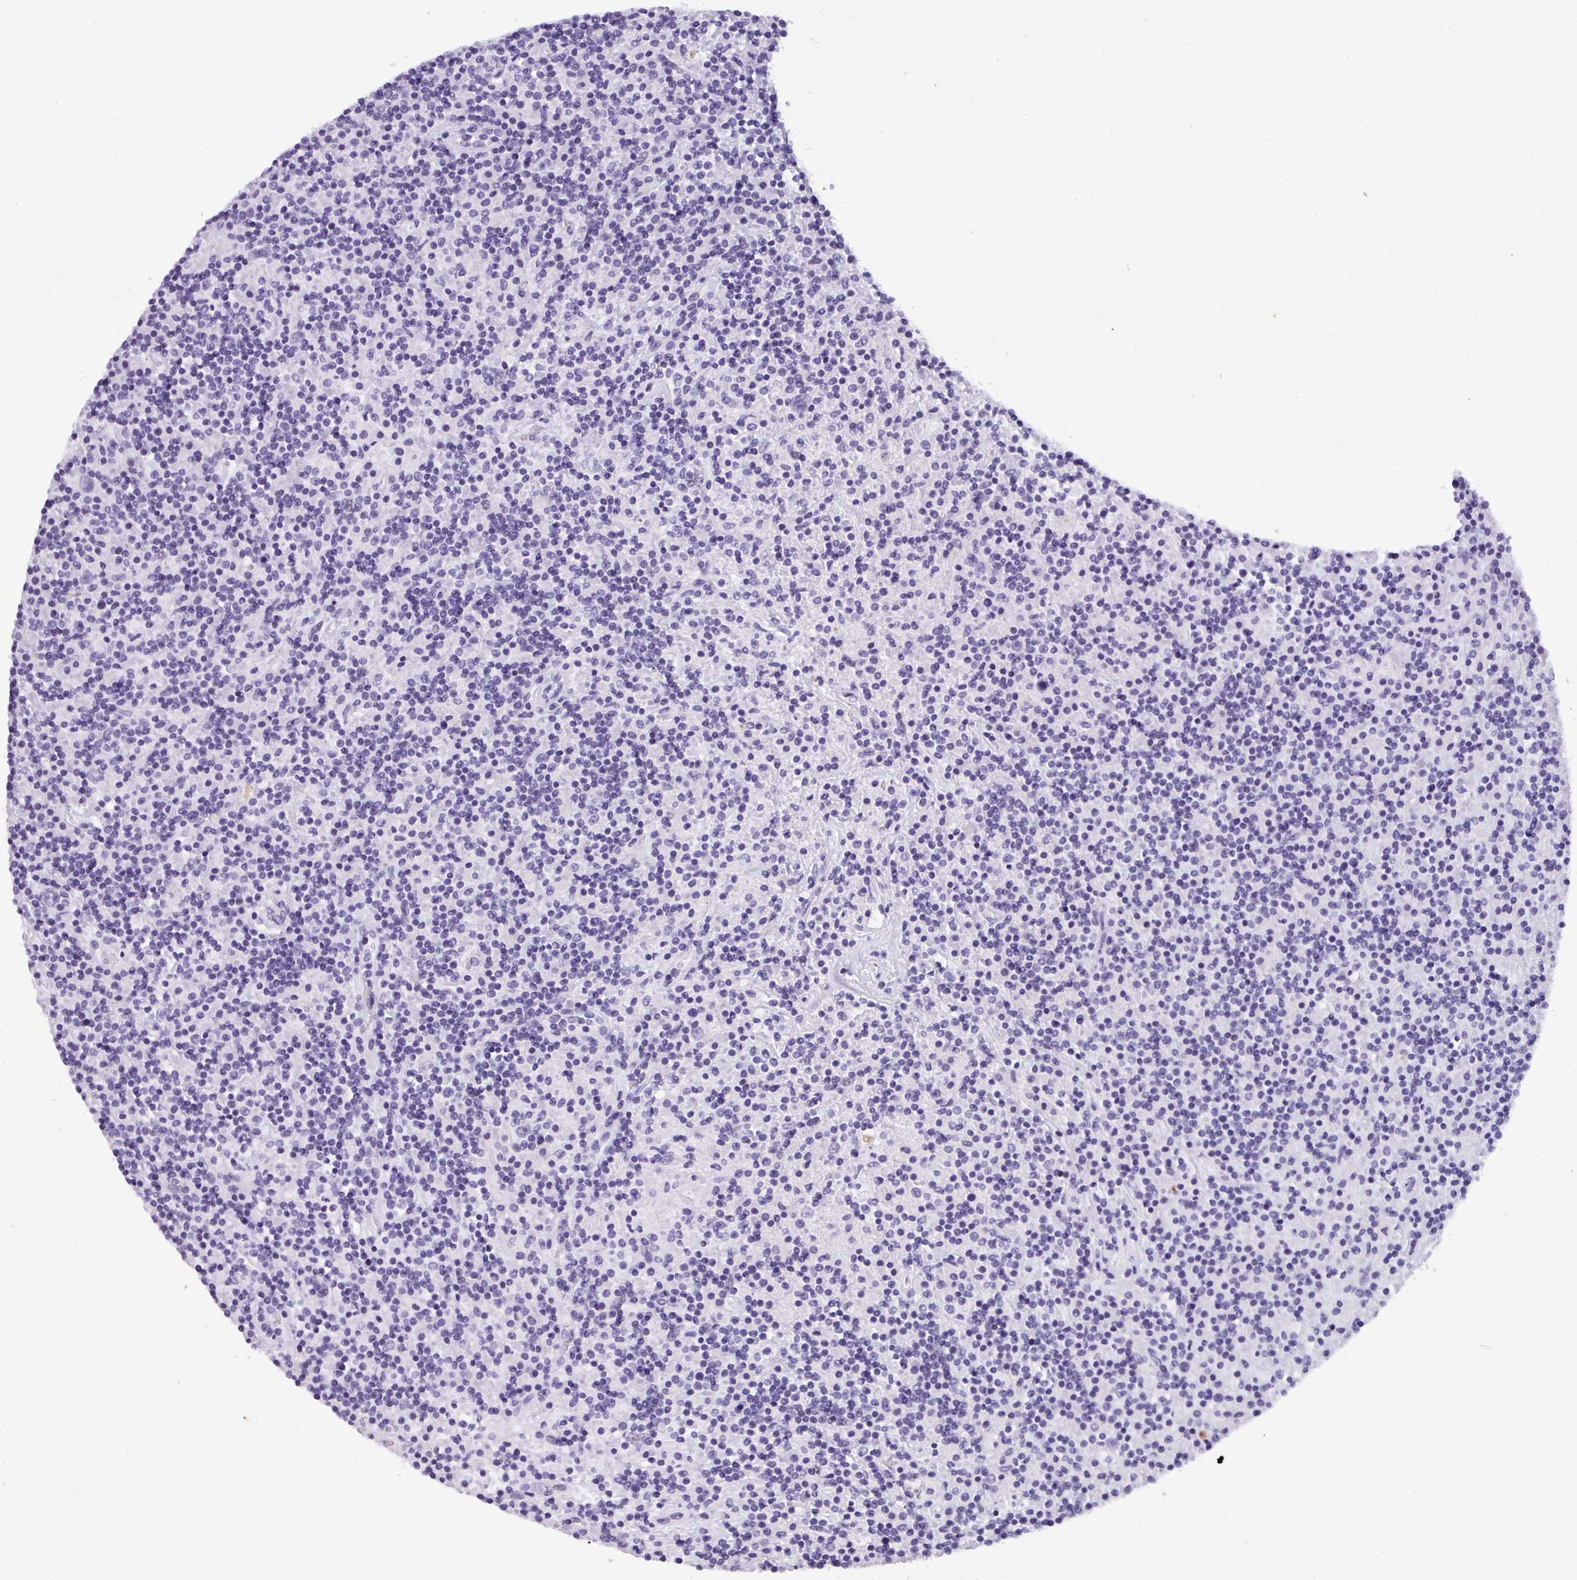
{"staining": {"intensity": "negative", "quantity": "none", "location": "none"}, "tissue": "lymphoma", "cell_type": "Tumor cells", "image_type": "cancer", "snomed": [{"axis": "morphology", "description": "Hodgkin's disease, NOS"}, {"axis": "topography", "description": "Lymph node"}], "caption": "Immunohistochemistry (IHC) photomicrograph of Hodgkin's disease stained for a protein (brown), which shows no staining in tumor cells. (DAB (3,3'-diaminobenzidine) immunohistochemistry (IHC) with hematoxylin counter stain).", "gene": "MUC21", "patient": {"sex": "male", "age": 70}}